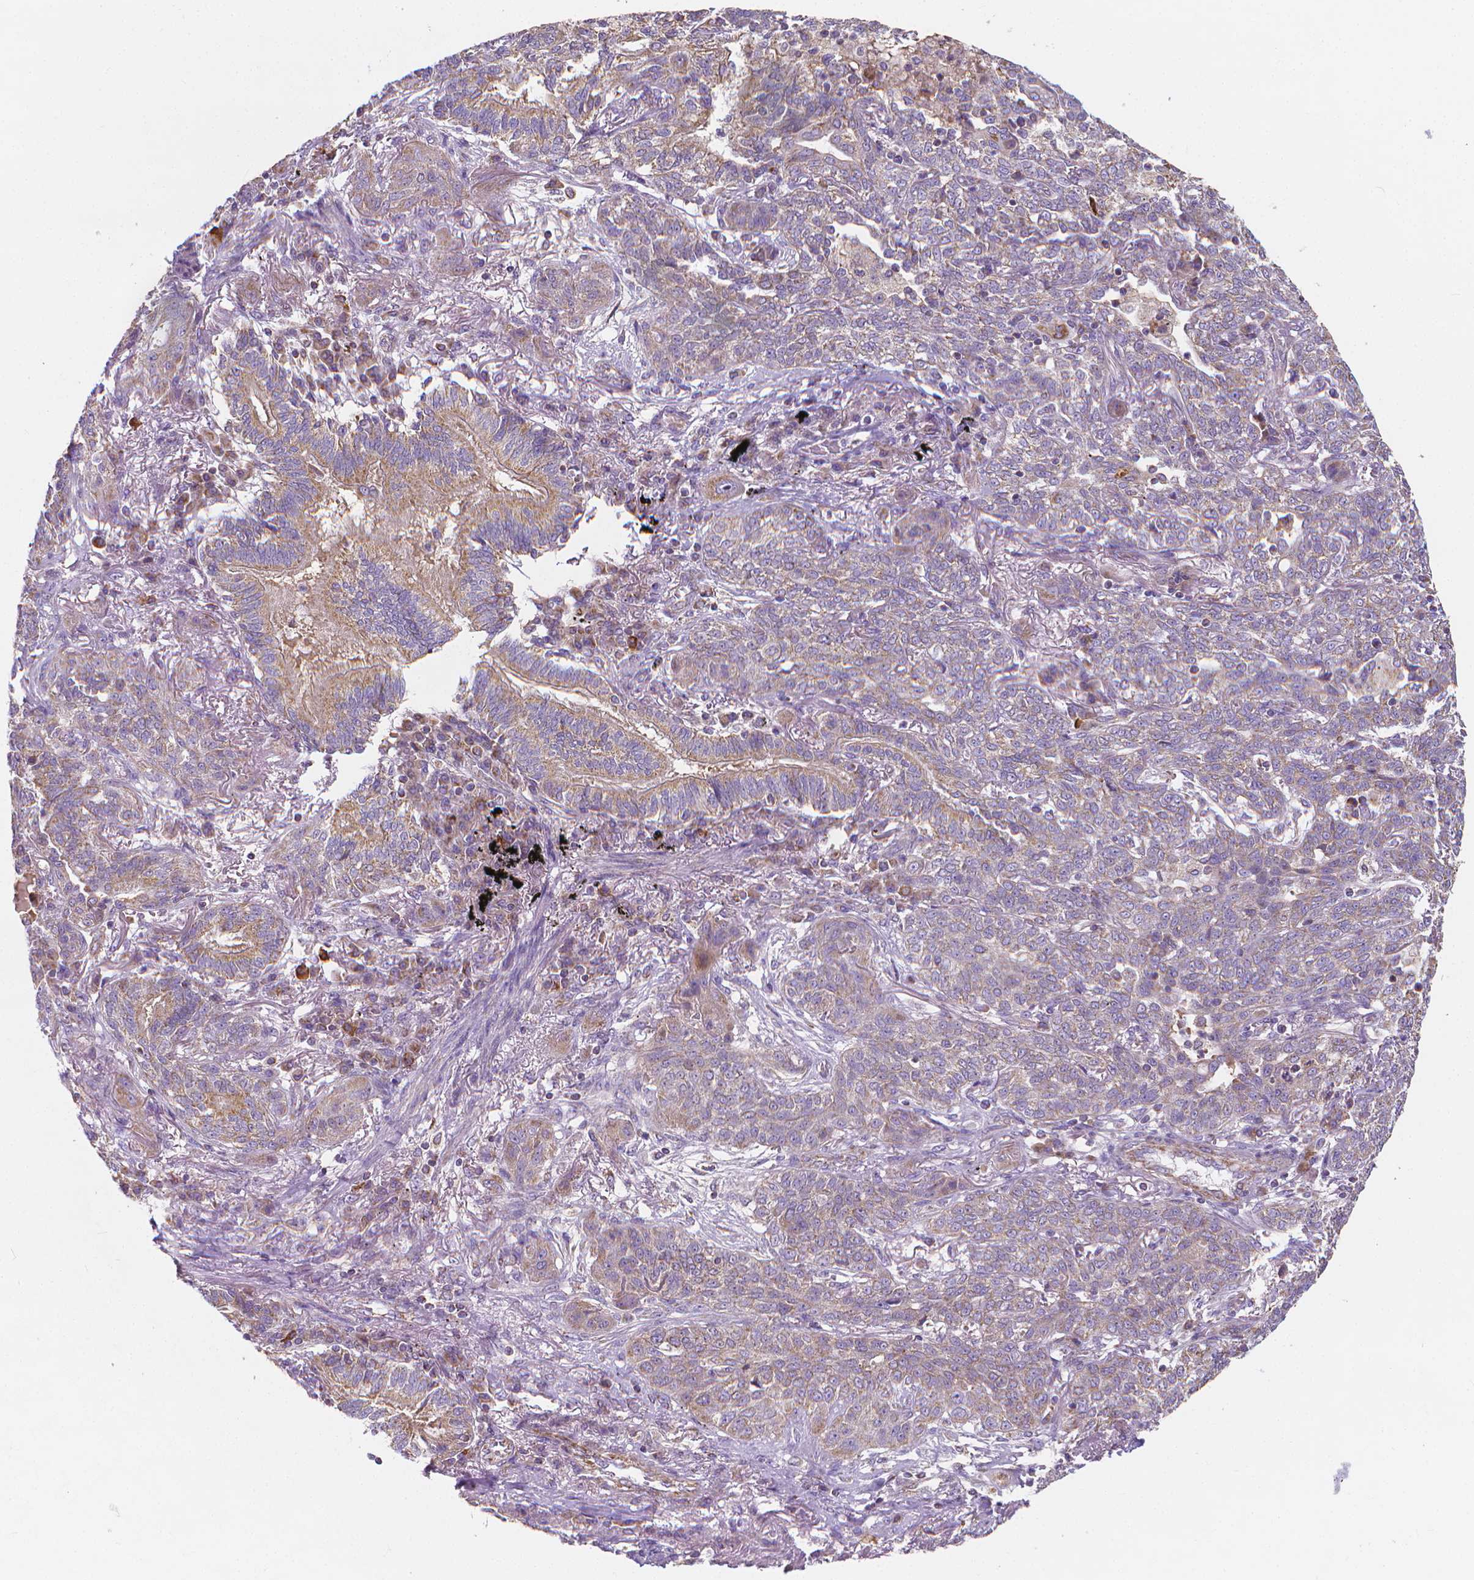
{"staining": {"intensity": "weak", "quantity": "25%-75%", "location": "cytoplasmic/membranous"}, "tissue": "lung cancer", "cell_type": "Tumor cells", "image_type": "cancer", "snomed": [{"axis": "morphology", "description": "Squamous cell carcinoma, NOS"}, {"axis": "topography", "description": "Lung"}], "caption": "An image of human lung cancer stained for a protein exhibits weak cytoplasmic/membranous brown staining in tumor cells.", "gene": "SNCAIP", "patient": {"sex": "female", "age": 70}}